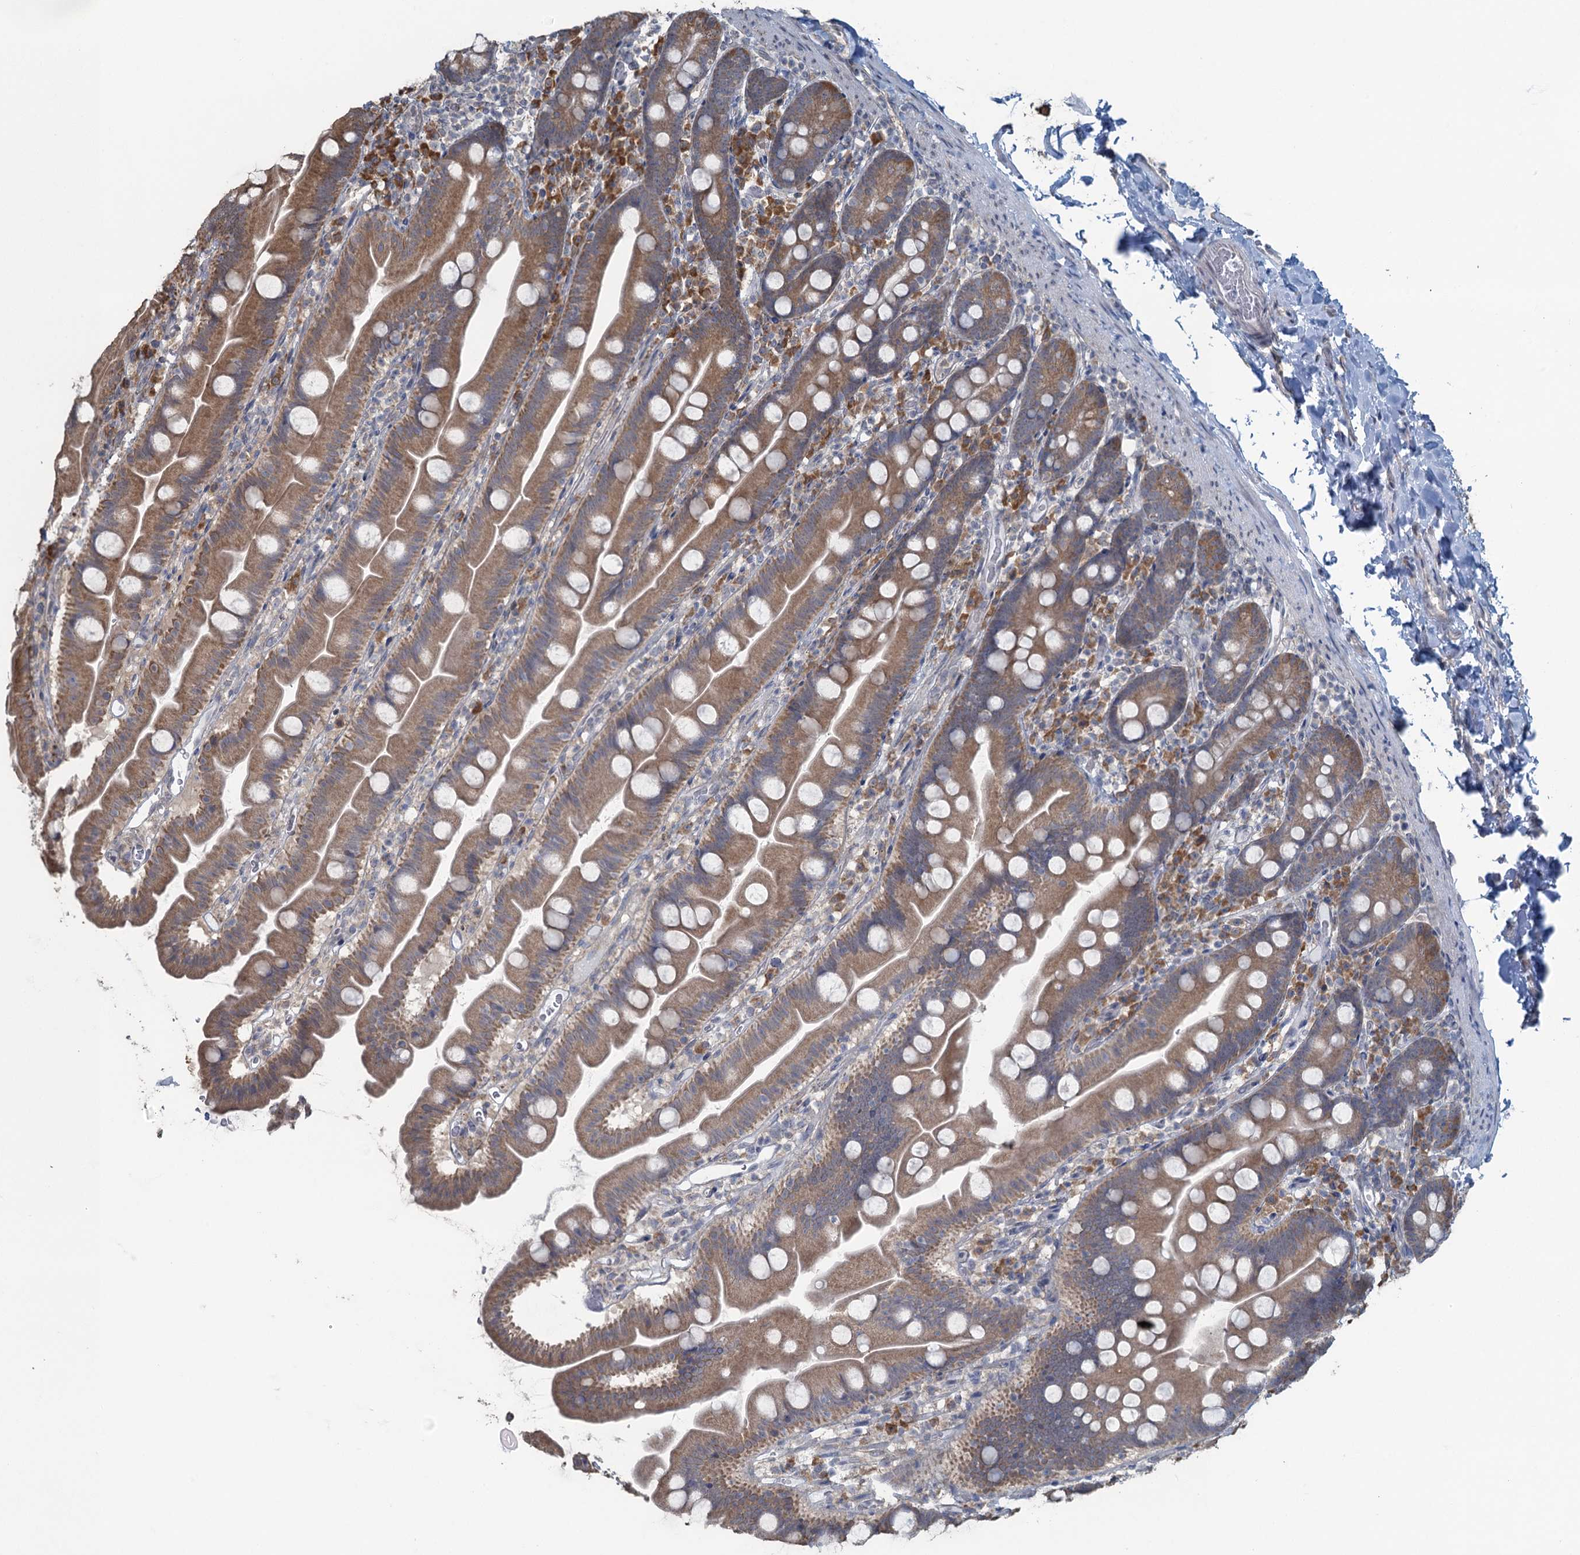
{"staining": {"intensity": "moderate", "quantity": ">75%", "location": "cytoplasmic/membranous"}, "tissue": "small intestine", "cell_type": "Glandular cells", "image_type": "normal", "snomed": [{"axis": "morphology", "description": "Normal tissue, NOS"}, {"axis": "topography", "description": "Small intestine"}], "caption": "Small intestine stained with DAB (3,3'-diaminobenzidine) IHC demonstrates medium levels of moderate cytoplasmic/membranous staining in about >75% of glandular cells. (DAB (3,3'-diaminobenzidine) IHC with brightfield microscopy, high magnification).", "gene": "TEX35", "patient": {"sex": "female", "age": 68}}